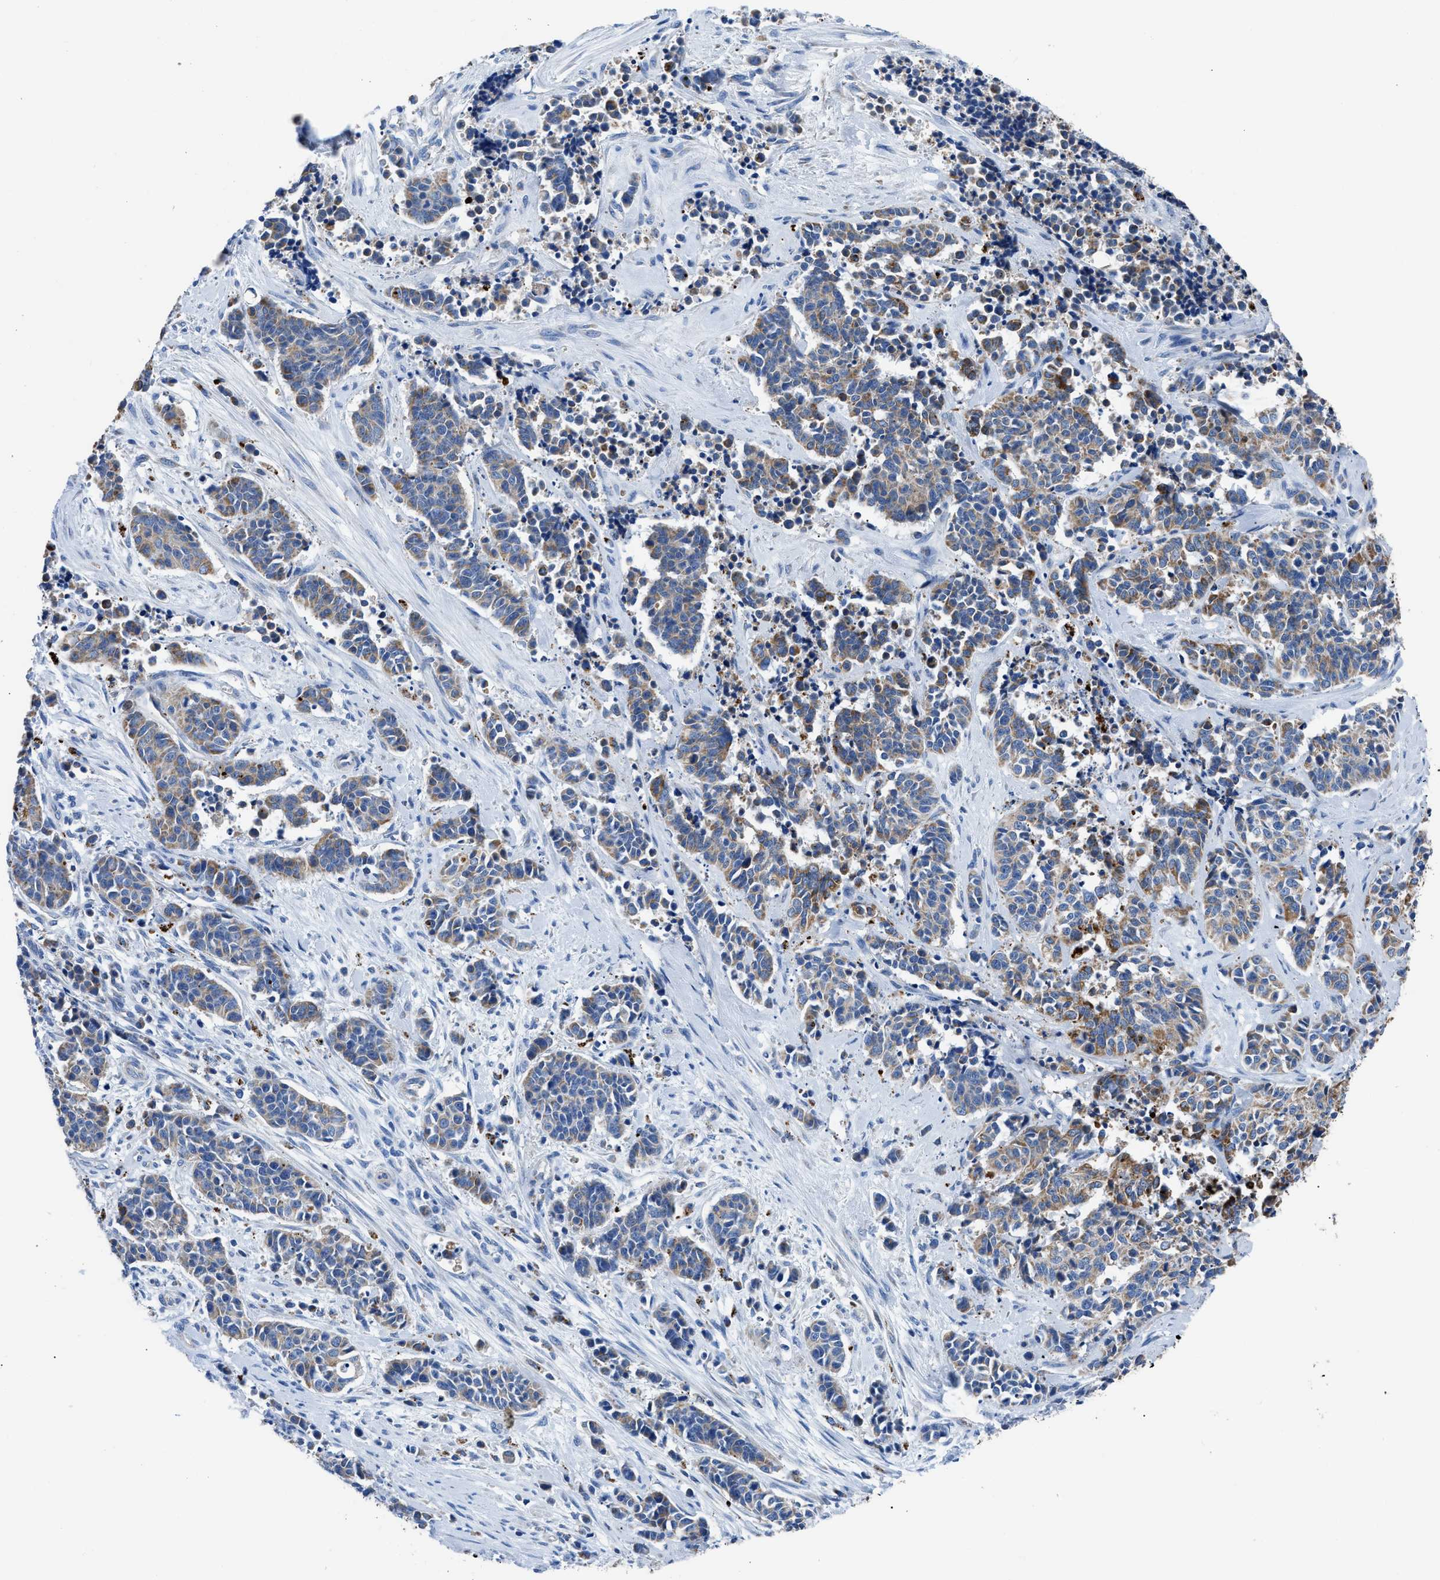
{"staining": {"intensity": "moderate", "quantity": "<25%", "location": "cytoplasmic/membranous"}, "tissue": "cervical cancer", "cell_type": "Tumor cells", "image_type": "cancer", "snomed": [{"axis": "morphology", "description": "Squamous cell carcinoma, NOS"}, {"axis": "topography", "description": "Cervix"}], "caption": "Immunohistochemistry image of cervical cancer stained for a protein (brown), which reveals low levels of moderate cytoplasmic/membranous staining in approximately <25% of tumor cells.", "gene": "ZDHHC3", "patient": {"sex": "female", "age": 35}}